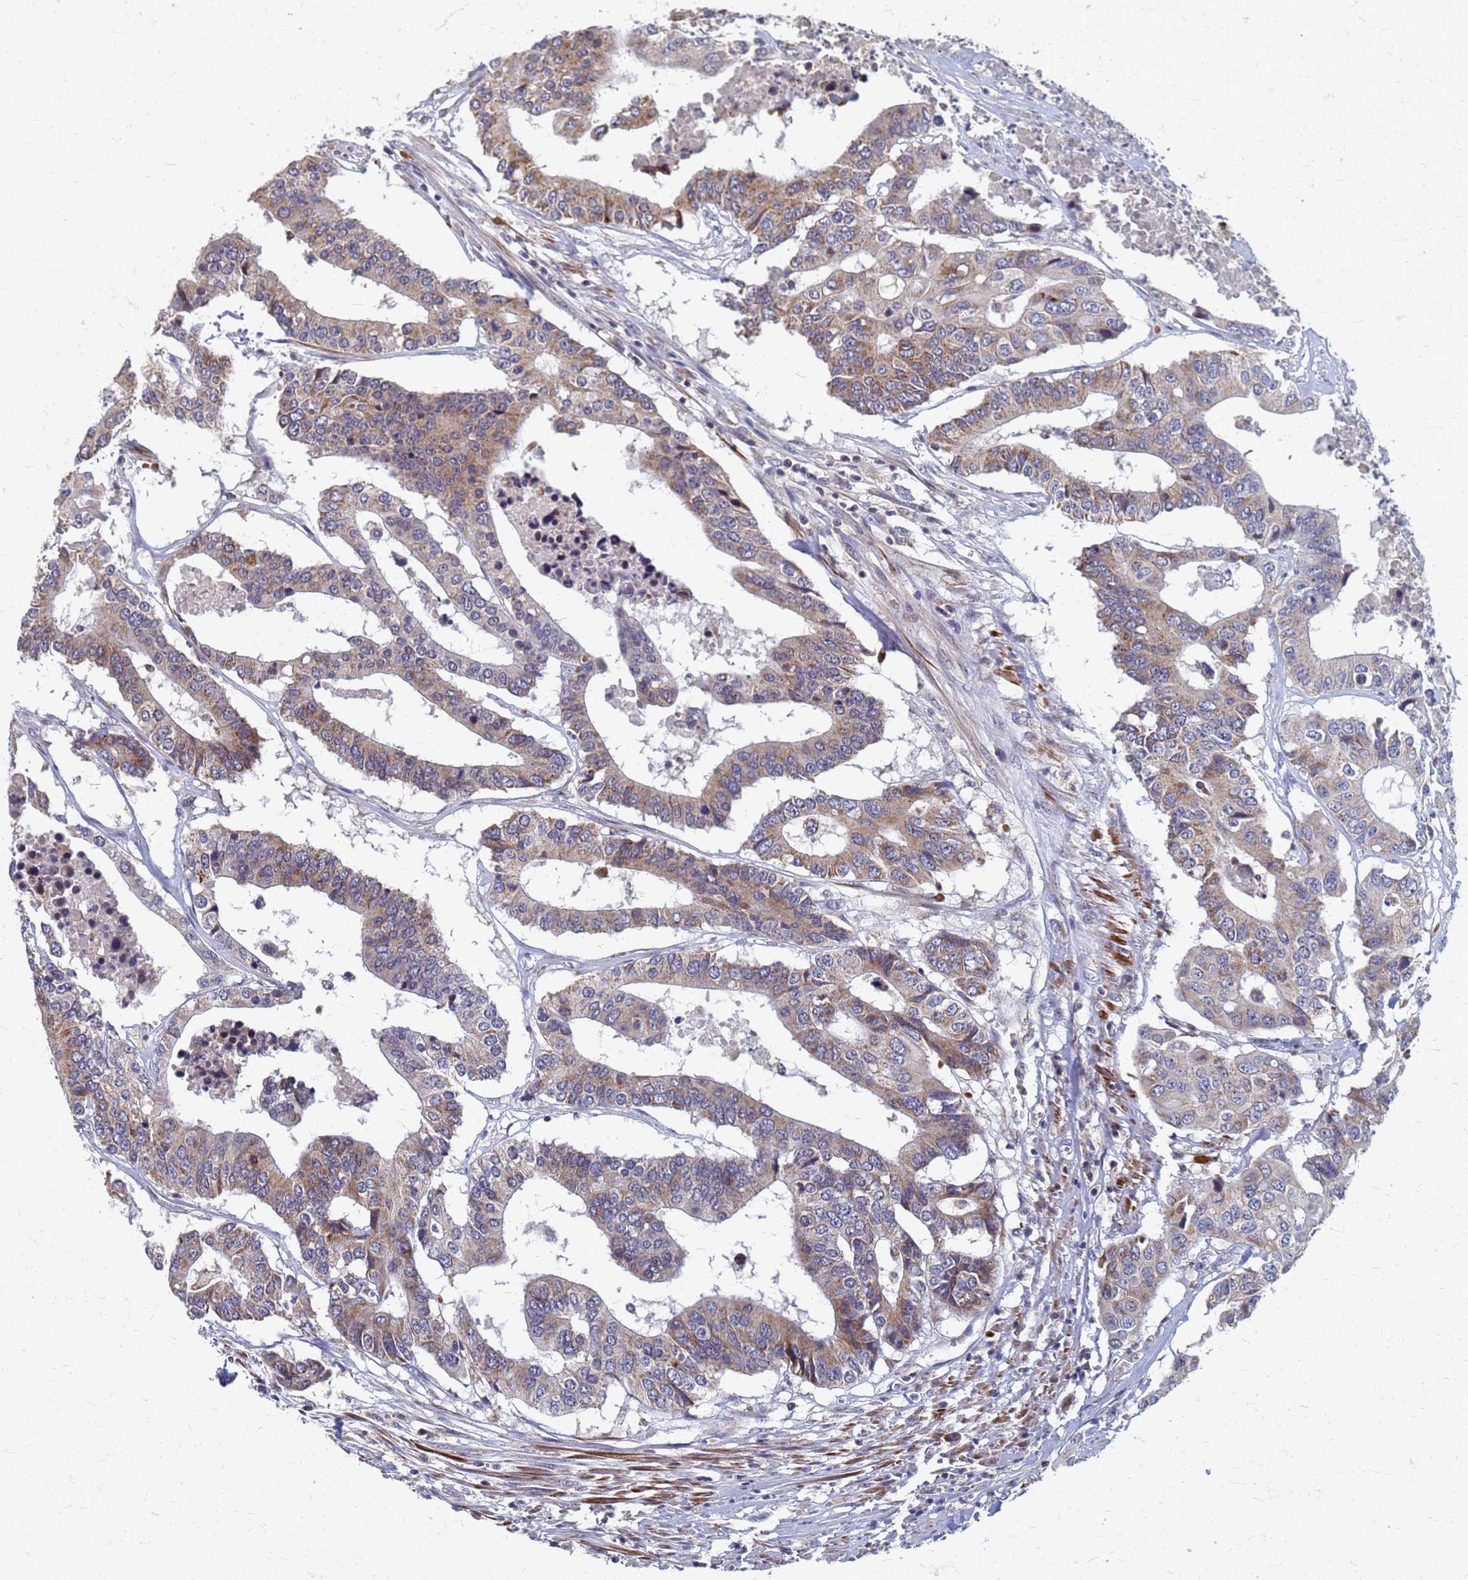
{"staining": {"intensity": "moderate", "quantity": "<25%", "location": "cytoplasmic/membranous"}, "tissue": "colorectal cancer", "cell_type": "Tumor cells", "image_type": "cancer", "snomed": [{"axis": "morphology", "description": "Adenocarcinoma, NOS"}, {"axis": "topography", "description": "Colon"}], "caption": "Colorectal cancer (adenocarcinoma) tissue displays moderate cytoplasmic/membranous staining in about <25% of tumor cells", "gene": "ATPAF1", "patient": {"sex": "male", "age": 77}}